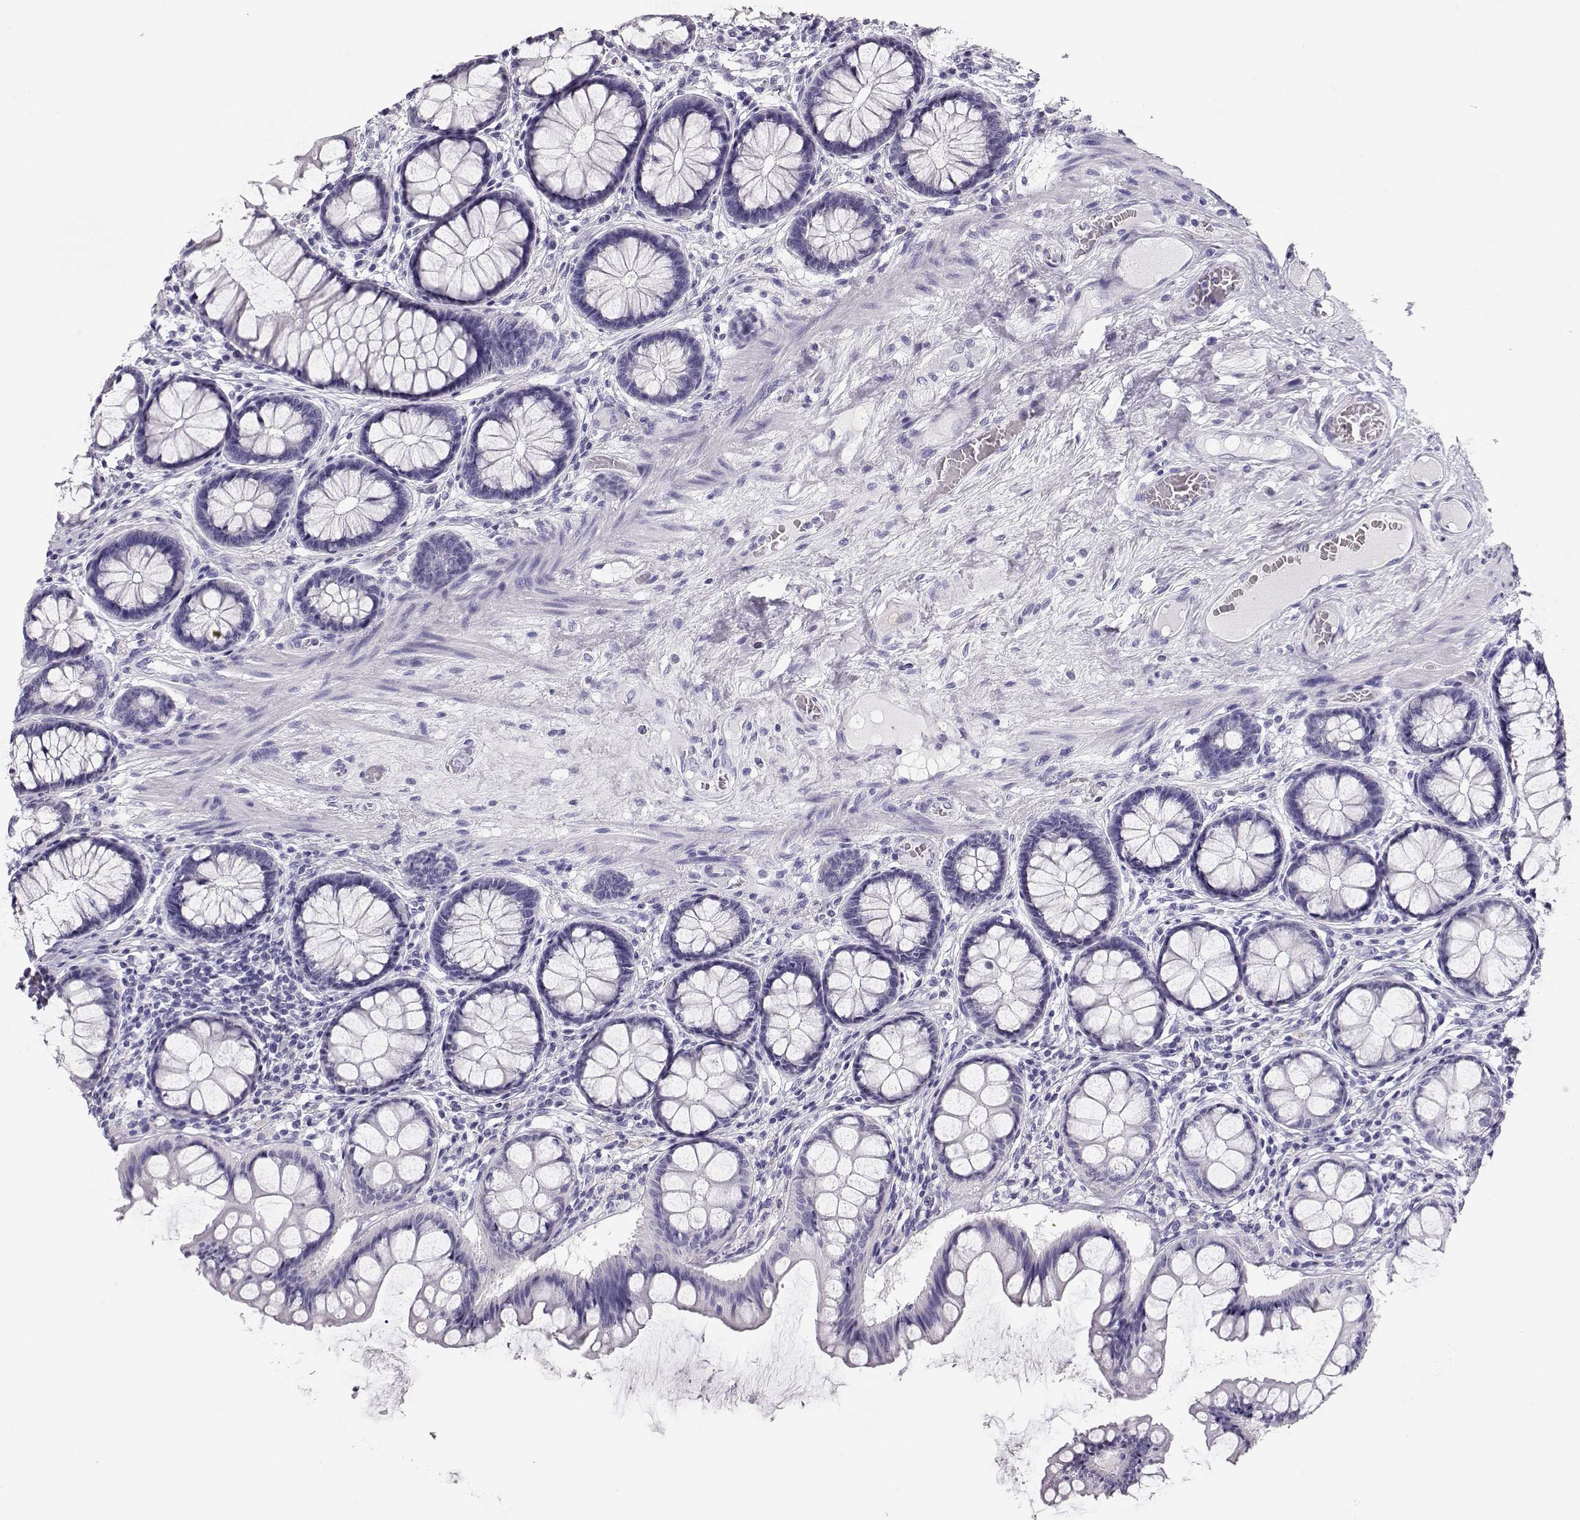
{"staining": {"intensity": "negative", "quantity": "none", "location": "none"}, "tissue": "colon", "cell_type": "Endothelial cells", "image_type": "normal", "snomed": [{"axis": "morphology", "description": "Normal tissue, NOS"}, {"axis": "topography", "description": "Colon"}], "caption": "High power microscopy histopathology image of an immunohistochemistry (IHC) micrograph of normal colon, revealing no significant expression in endothelial cells.", "gene": "MAGEC1", "patient": {"sex": "female", "age": 65}}